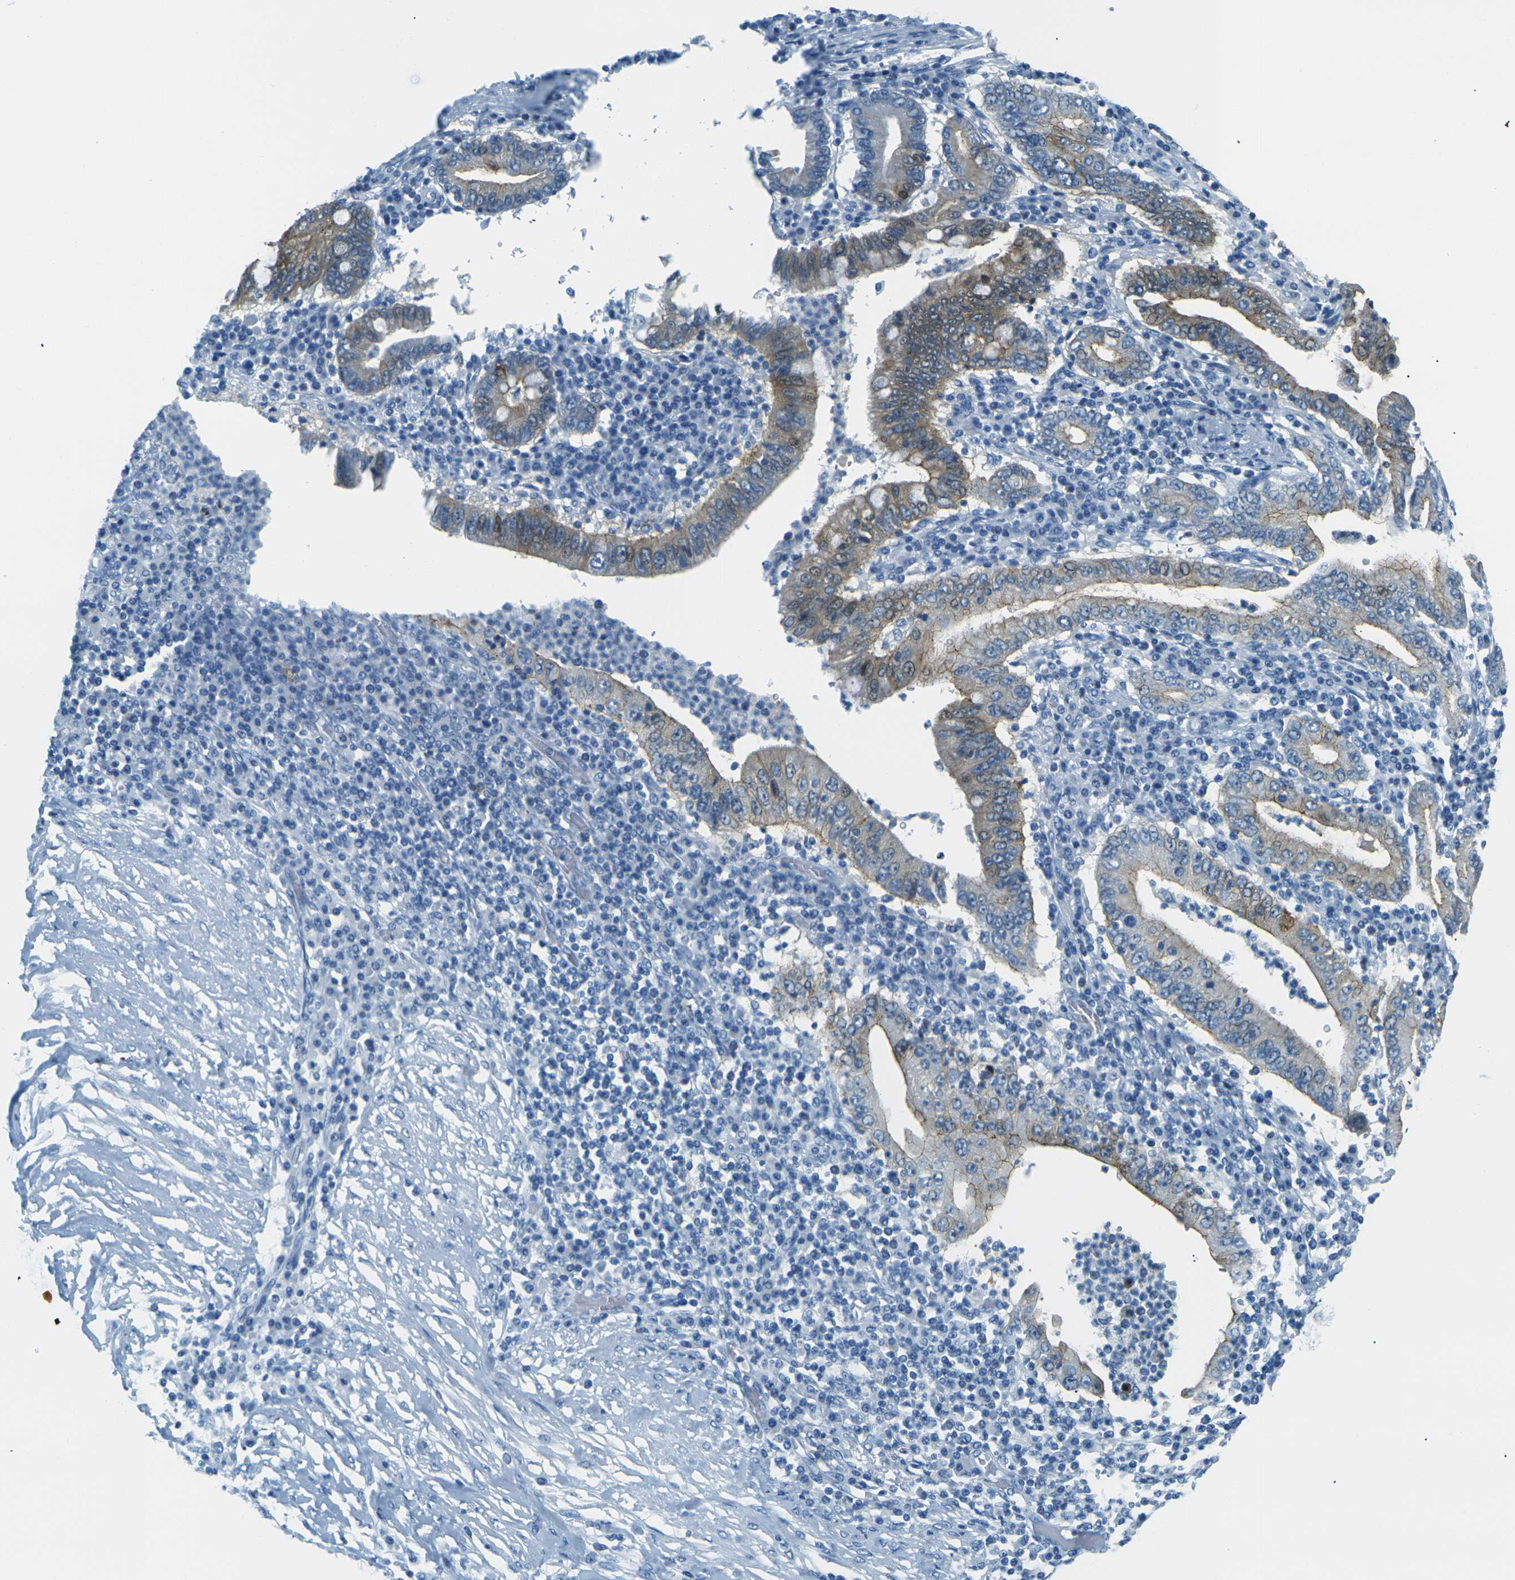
{"staining": {"intensity": "moderate", "quantity": "25%-75%", "location": "cytoplasmic/membranous"}, "tissue": "stomach cancer", "cell_type": "Tumor cells", "image_type": "cancer", "snomed": [{"axis": "morphology", "description": "Normal tissue, NOS"}, {"axis": "morphology", "description": "Adenocarcinoma, NOS"}, {"axis": "topography", "description": "Esophagus"}, {"axis": "topography", "description": "Stomach, upper"}, {"axis": "topography", "description": "Peripheral nerve tissue"}], "caption": "Stomach cancer (adenocarcinoma) was stained to show a protein in brown. There is medium levels of moderate cytoplasmic/membranous staining in about 25%-75% of tumor cells.", "gene": "OCLN", "patient": {"sex": "male", "age": 62}}